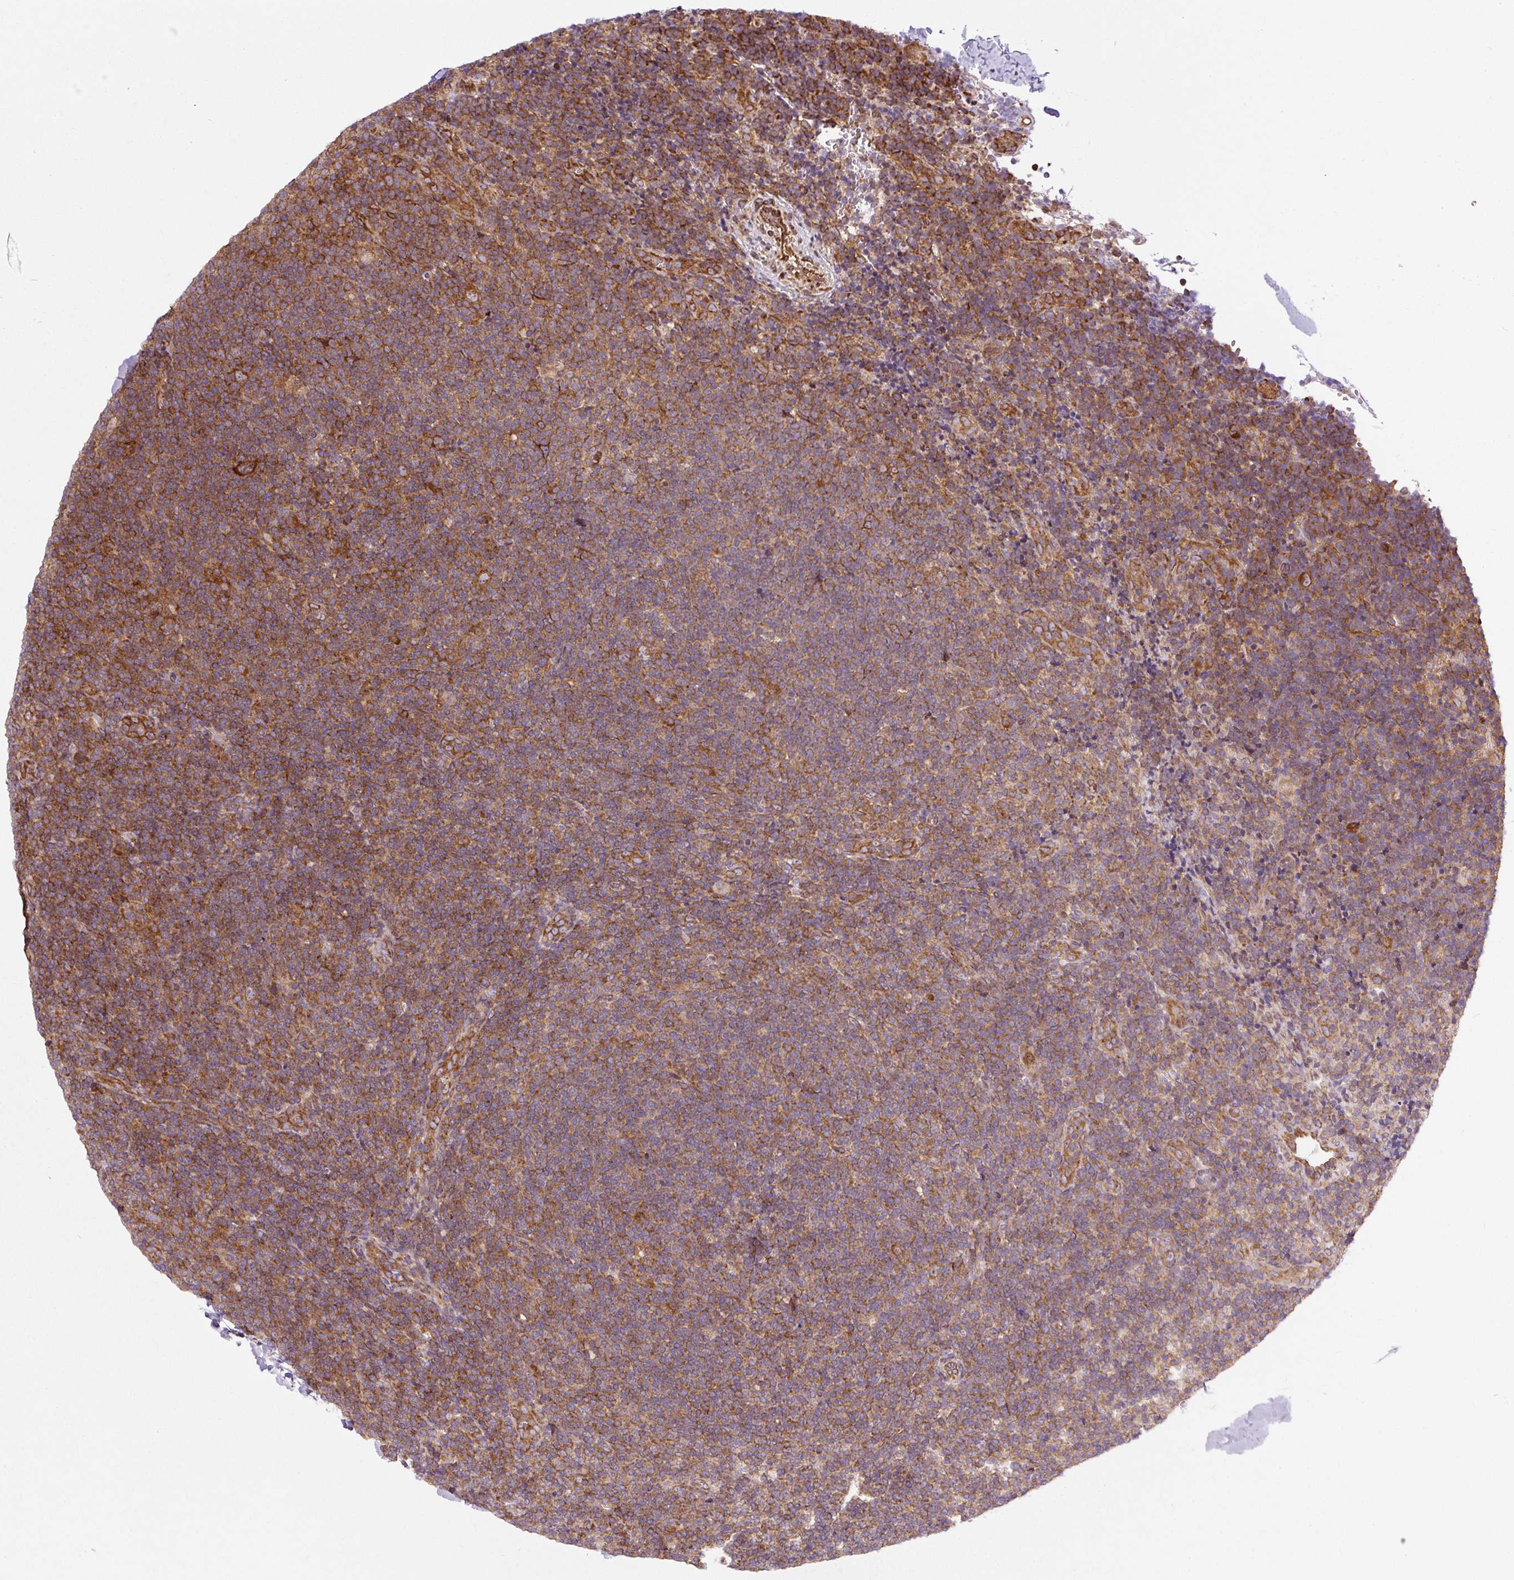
{"staining": {"intensity": "strong", "quantity": ">75%", "location": "cytoplasmic/membranous"}, "tissue": "lymphoma", "cell_type": "Tumor cells", "image_type": "cancer", "snomed": [{"axis": "morphology", "description": "Hodgkin's disease, NOS"}, {"axis": "topography", "description": "Lymph node"}], "caption": "Lymphoma was stained to show a protein in brown. There is high levels of strong cytoplasmic/membranous staining in approximately >75% of tumor cells.", "gene": "KDM4E", "patient": {"sex": "female", "age": 57}}